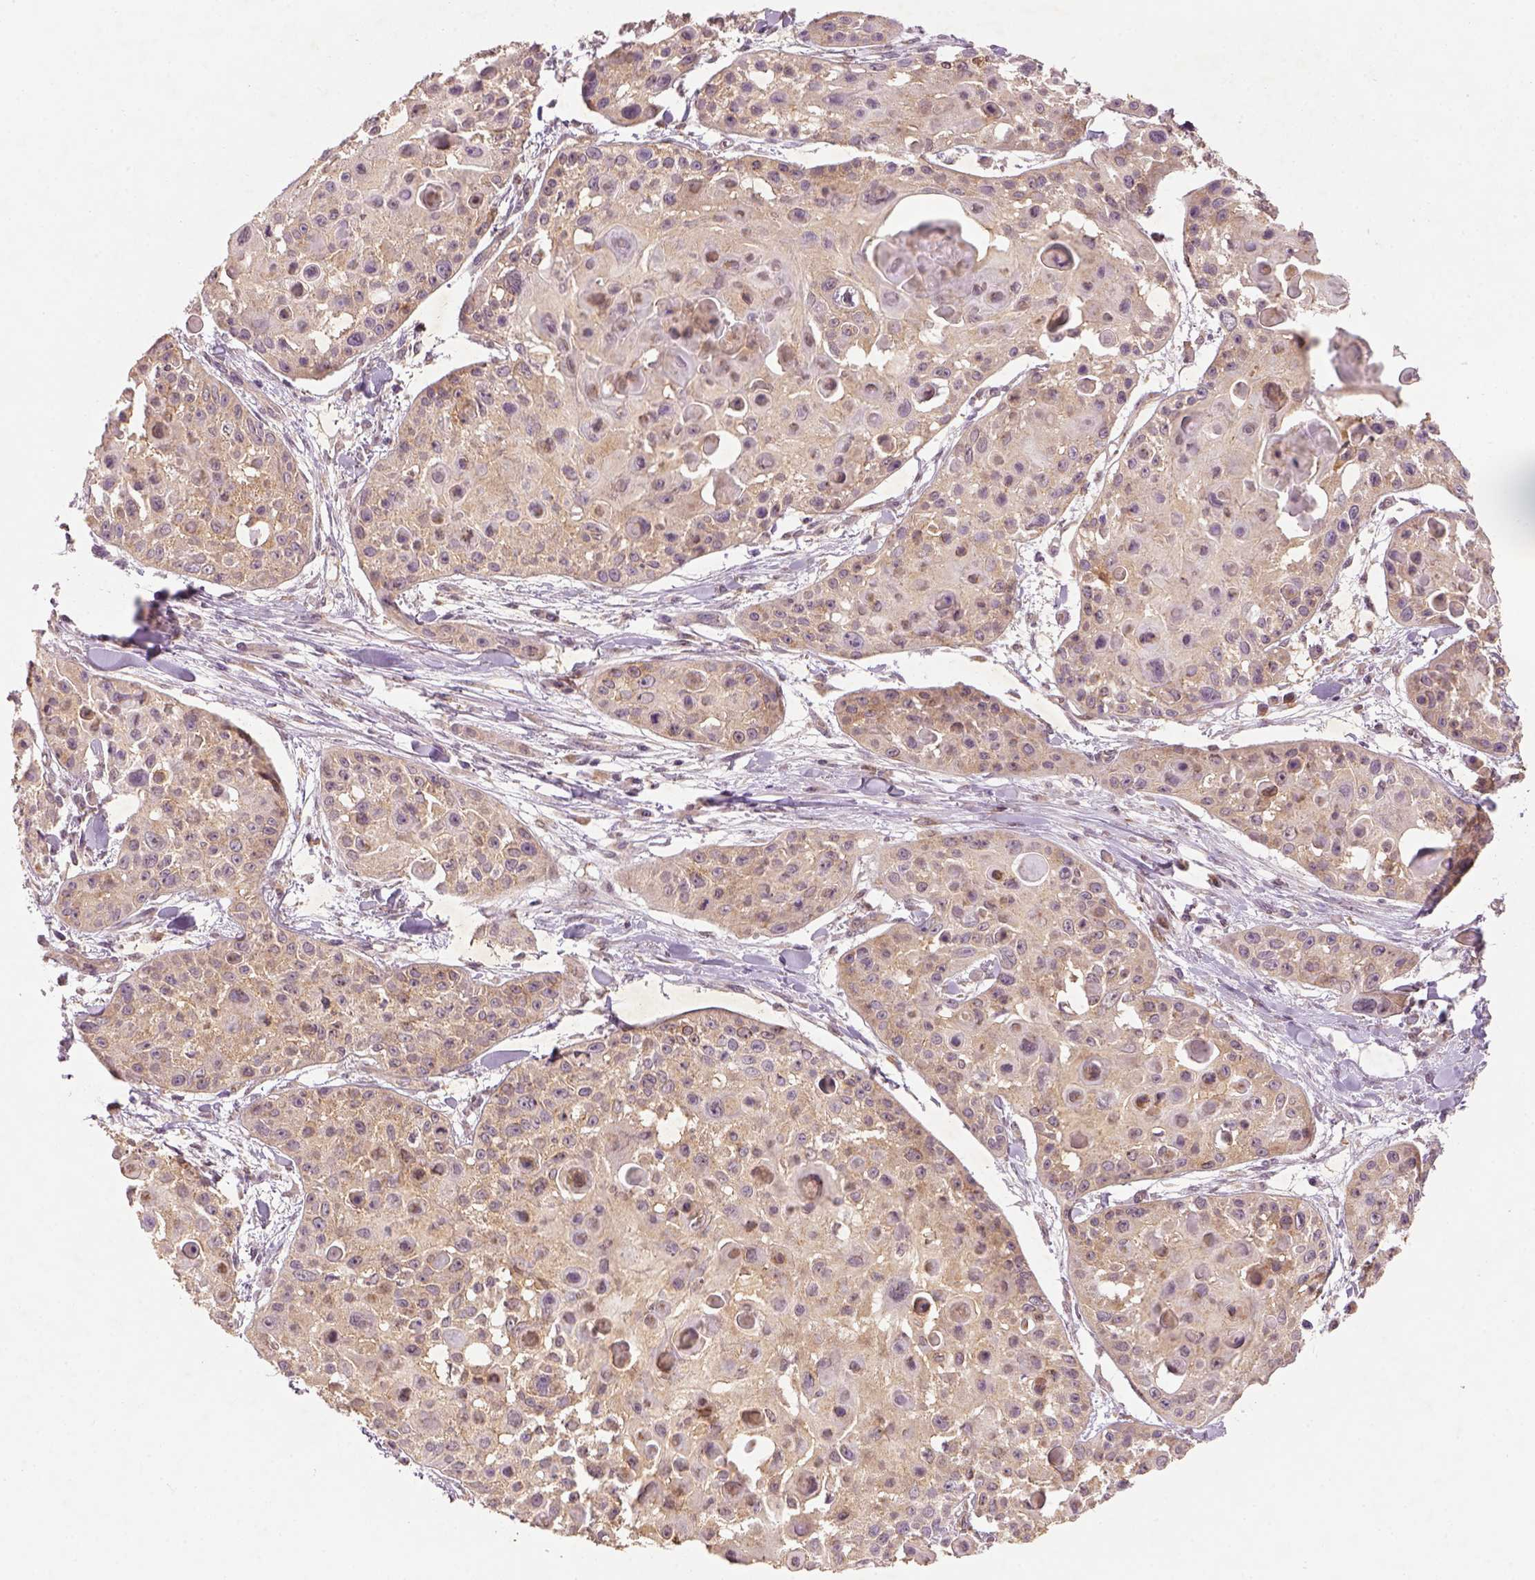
{"staining": {"intensity": "weak", "quantity": ">75%", "location": "cytoplasmic/membranous"}, "tissue": "skin cancer", "cell_type": "Tumor cells", "image_type": "cancer", "snomed": [{"axis": "morphology", "description": "Squamous cell carcinoma, NOS"}, {"axis": "topography", "description": "Skin"}, {"axis": "topography", "description": "Anal"}], "caption": "Skin cancer (squamous cell carcinoma) was stained to show a protein in brown. There is low levels of weak cytoplasmic/membranous expression in about >75% of tumor cells.", "gene": "AP2B1", "patient": {"sex": "female", "age": 75}}